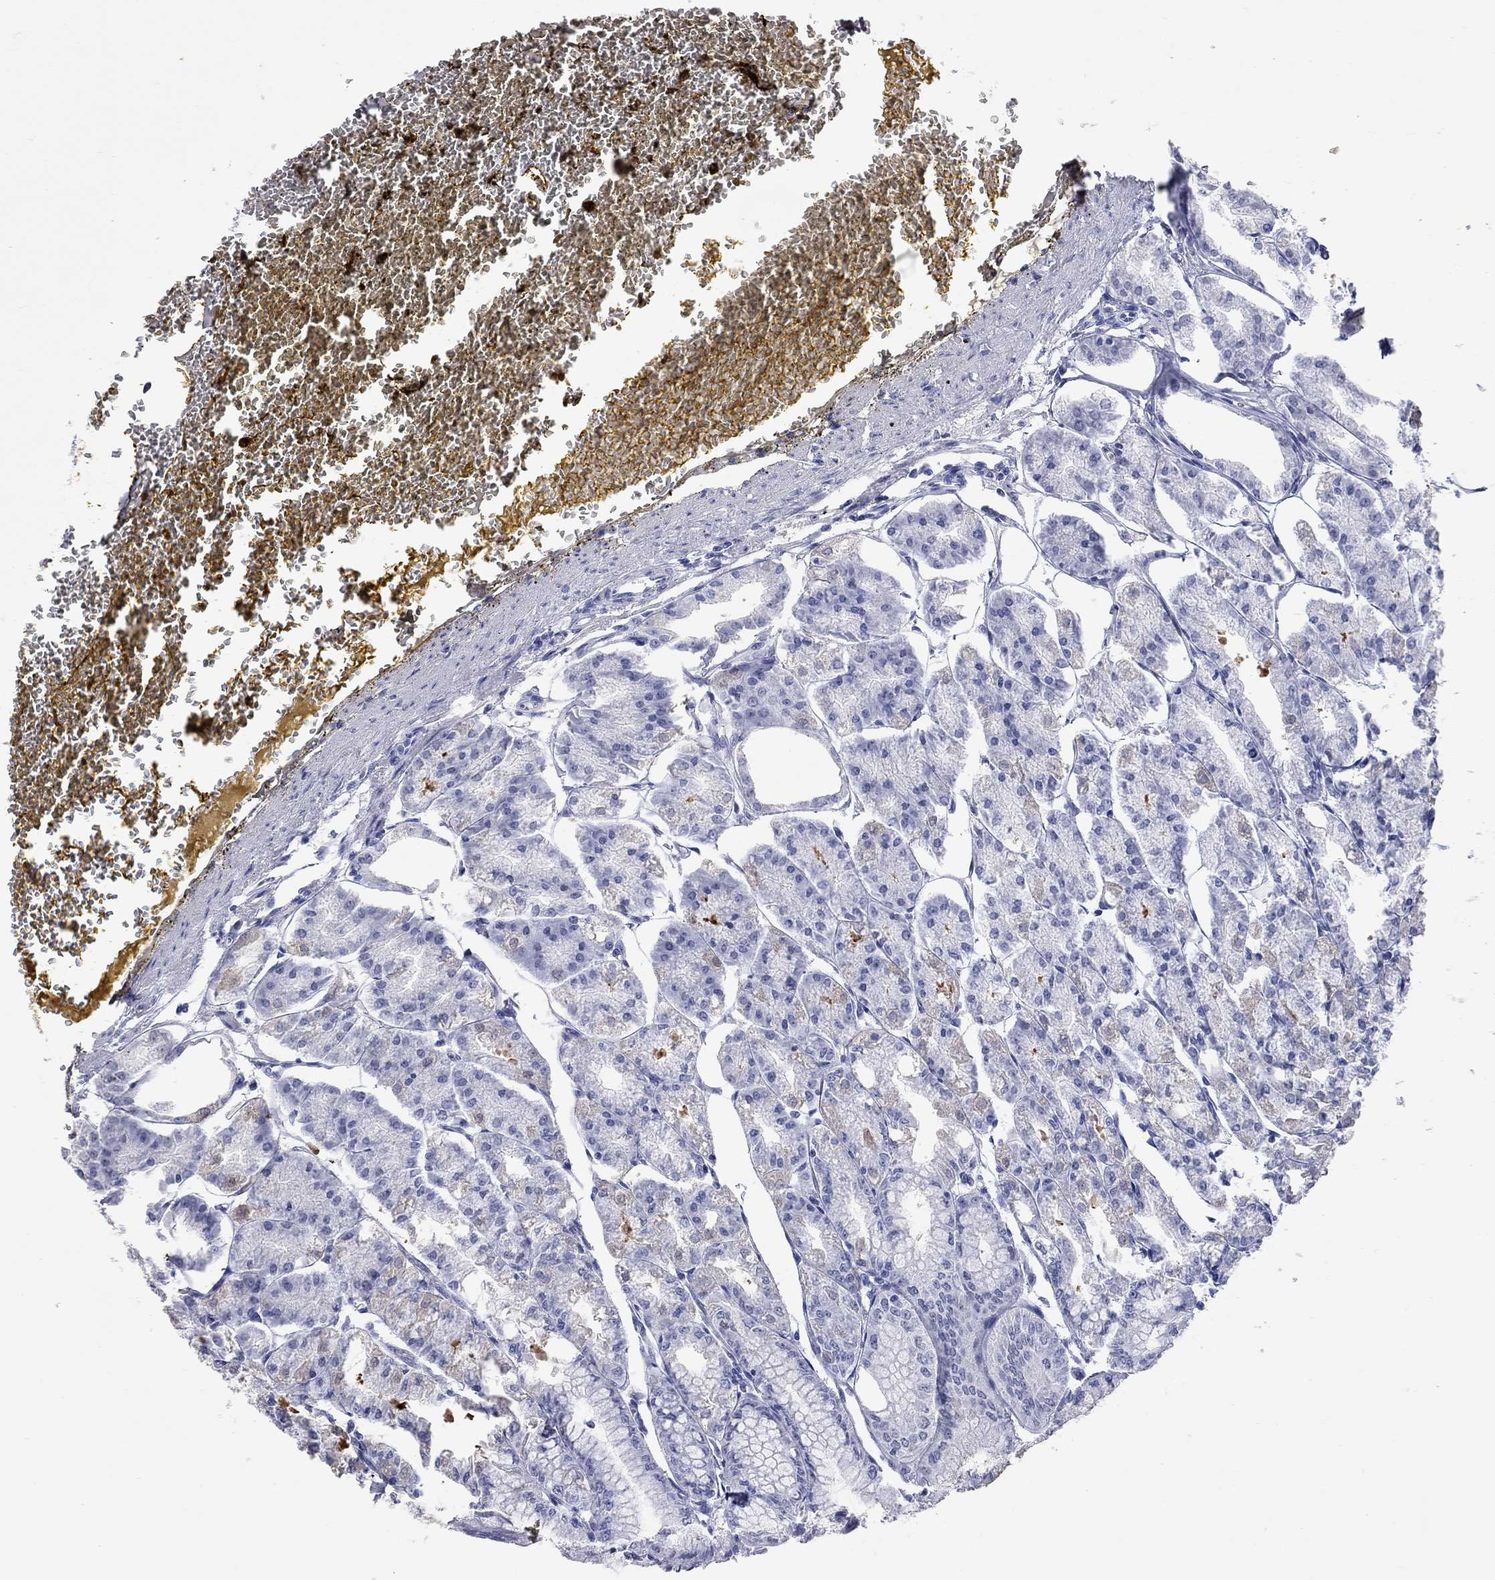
{"staining": {"intensity": "moderate", "quantity": "<25%", "location": "cytoplasmic/membranous"}, "tissue": "stomach", "cell_type": "Glandular cells", "image_type": "normal", "snomed": [{"axis": "morphology", "description": "Normal tissue, NOS"}, {"axis": "topography", "description": "Stomach, lower"}], "caption": "This is a photomicrograph of immunohistochemistry (IHC) staining of unremarkable stomach, which shows moderate positivity in the cytoplasmic/membranous of glandular cells.", "gene": "FAM221B", "patient": {"sex": "male", "age": 71}}